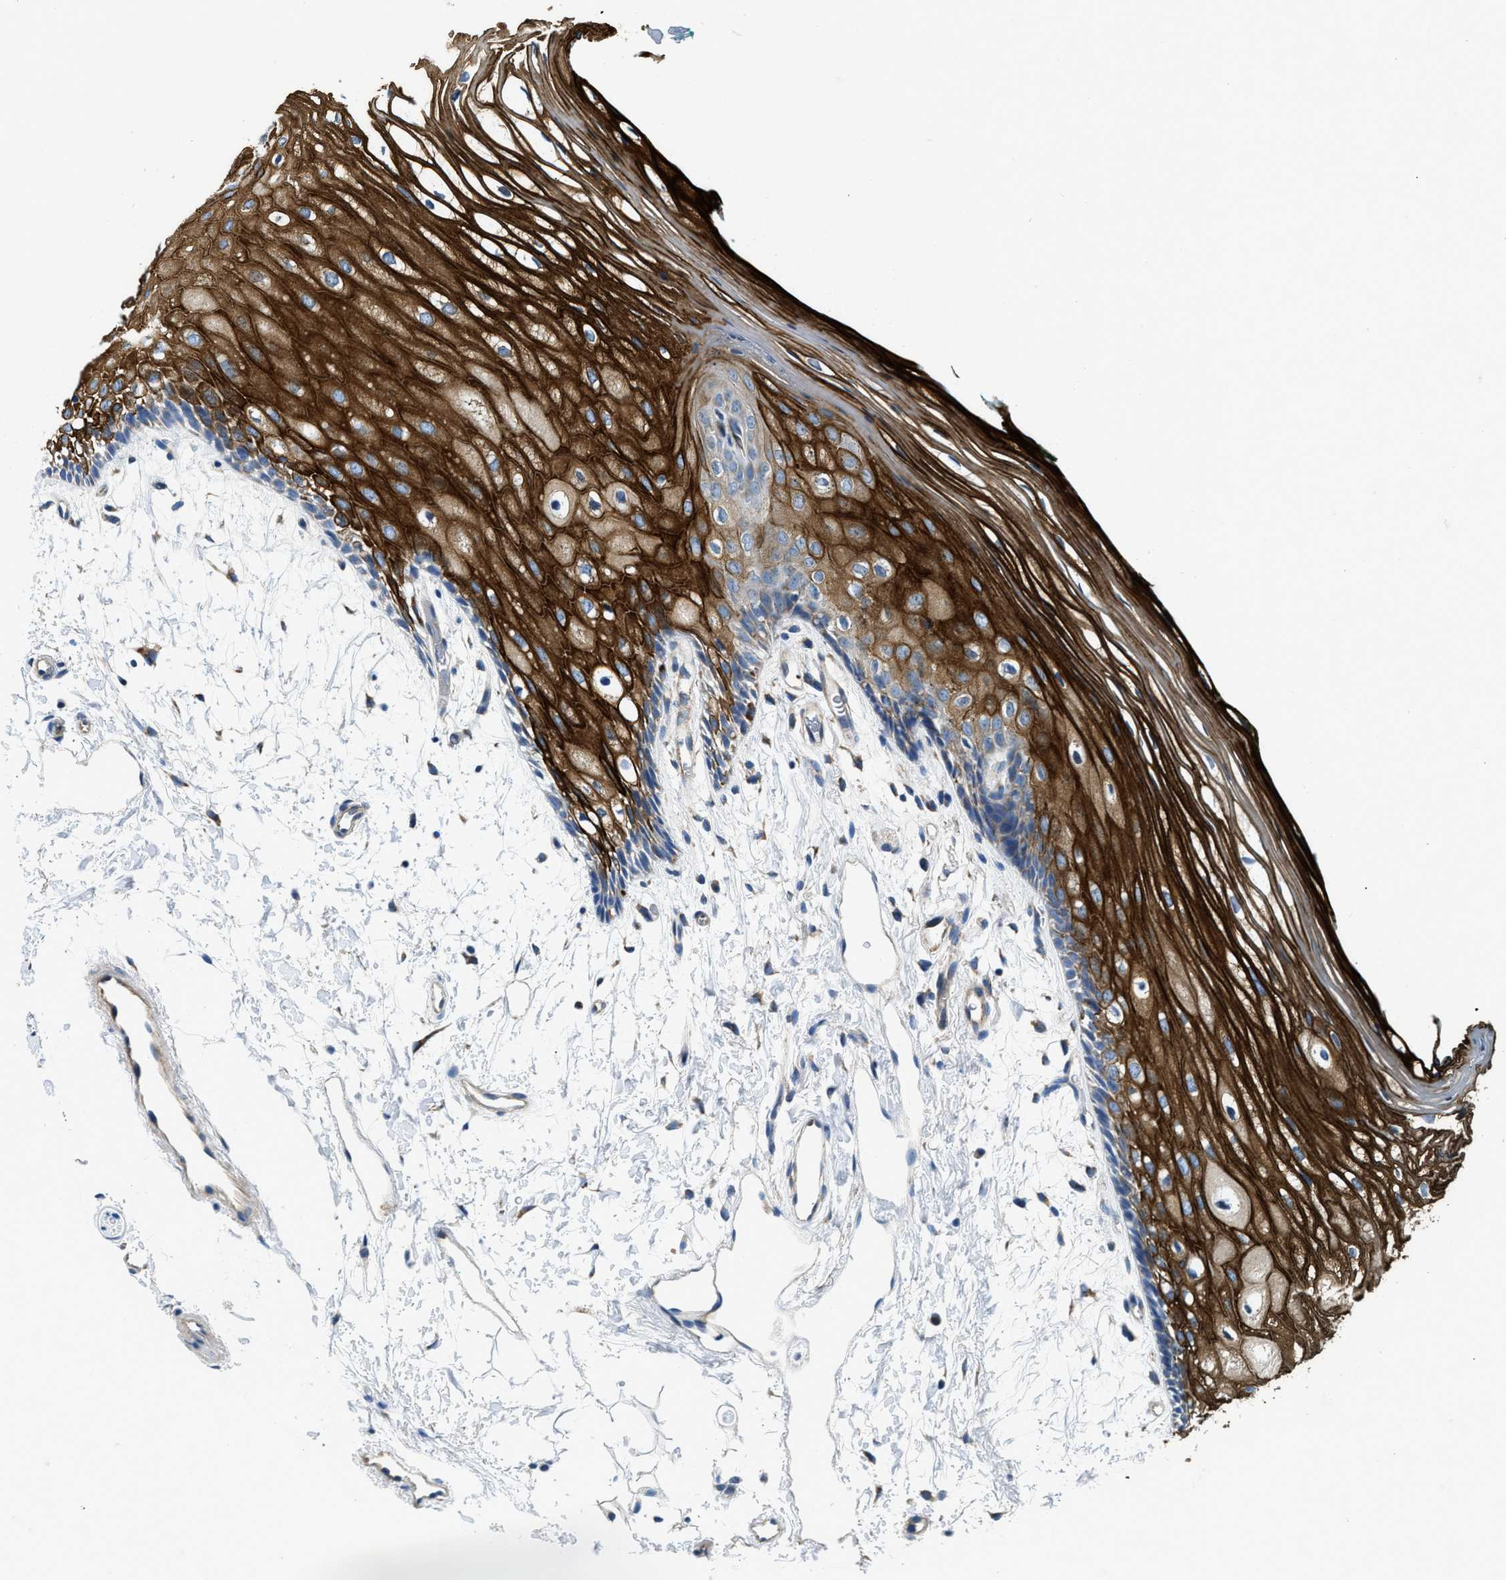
{"staining": {"intensity": "strong", "quantity": "25%-75%", "location": "cytoplasmic/membranous"}, "tissue": "oral mucosa", "cell_type": "Squamous epithelial cells", "image_type": "normal", "snomed": [{"axis": "morphology", "description": "Normal tissue, NOS"}, {"axis": "topography", "description": "Skeletal muscle"}, {"axis": "topography", "description": "Oral tissue"}, {"axis": "topography", "description": "Peripheral nerve tissue"}], "caption": "The histopathology image demonstrates immunohistochemical staining of unremarkable oral mucosa. There is strong cytoplasmic/membranous positivity is seen in approximately 25%-75% of squamous epithelial cells.", "gene": "STK33", "patient": {"sex": "female", "age": 84}}